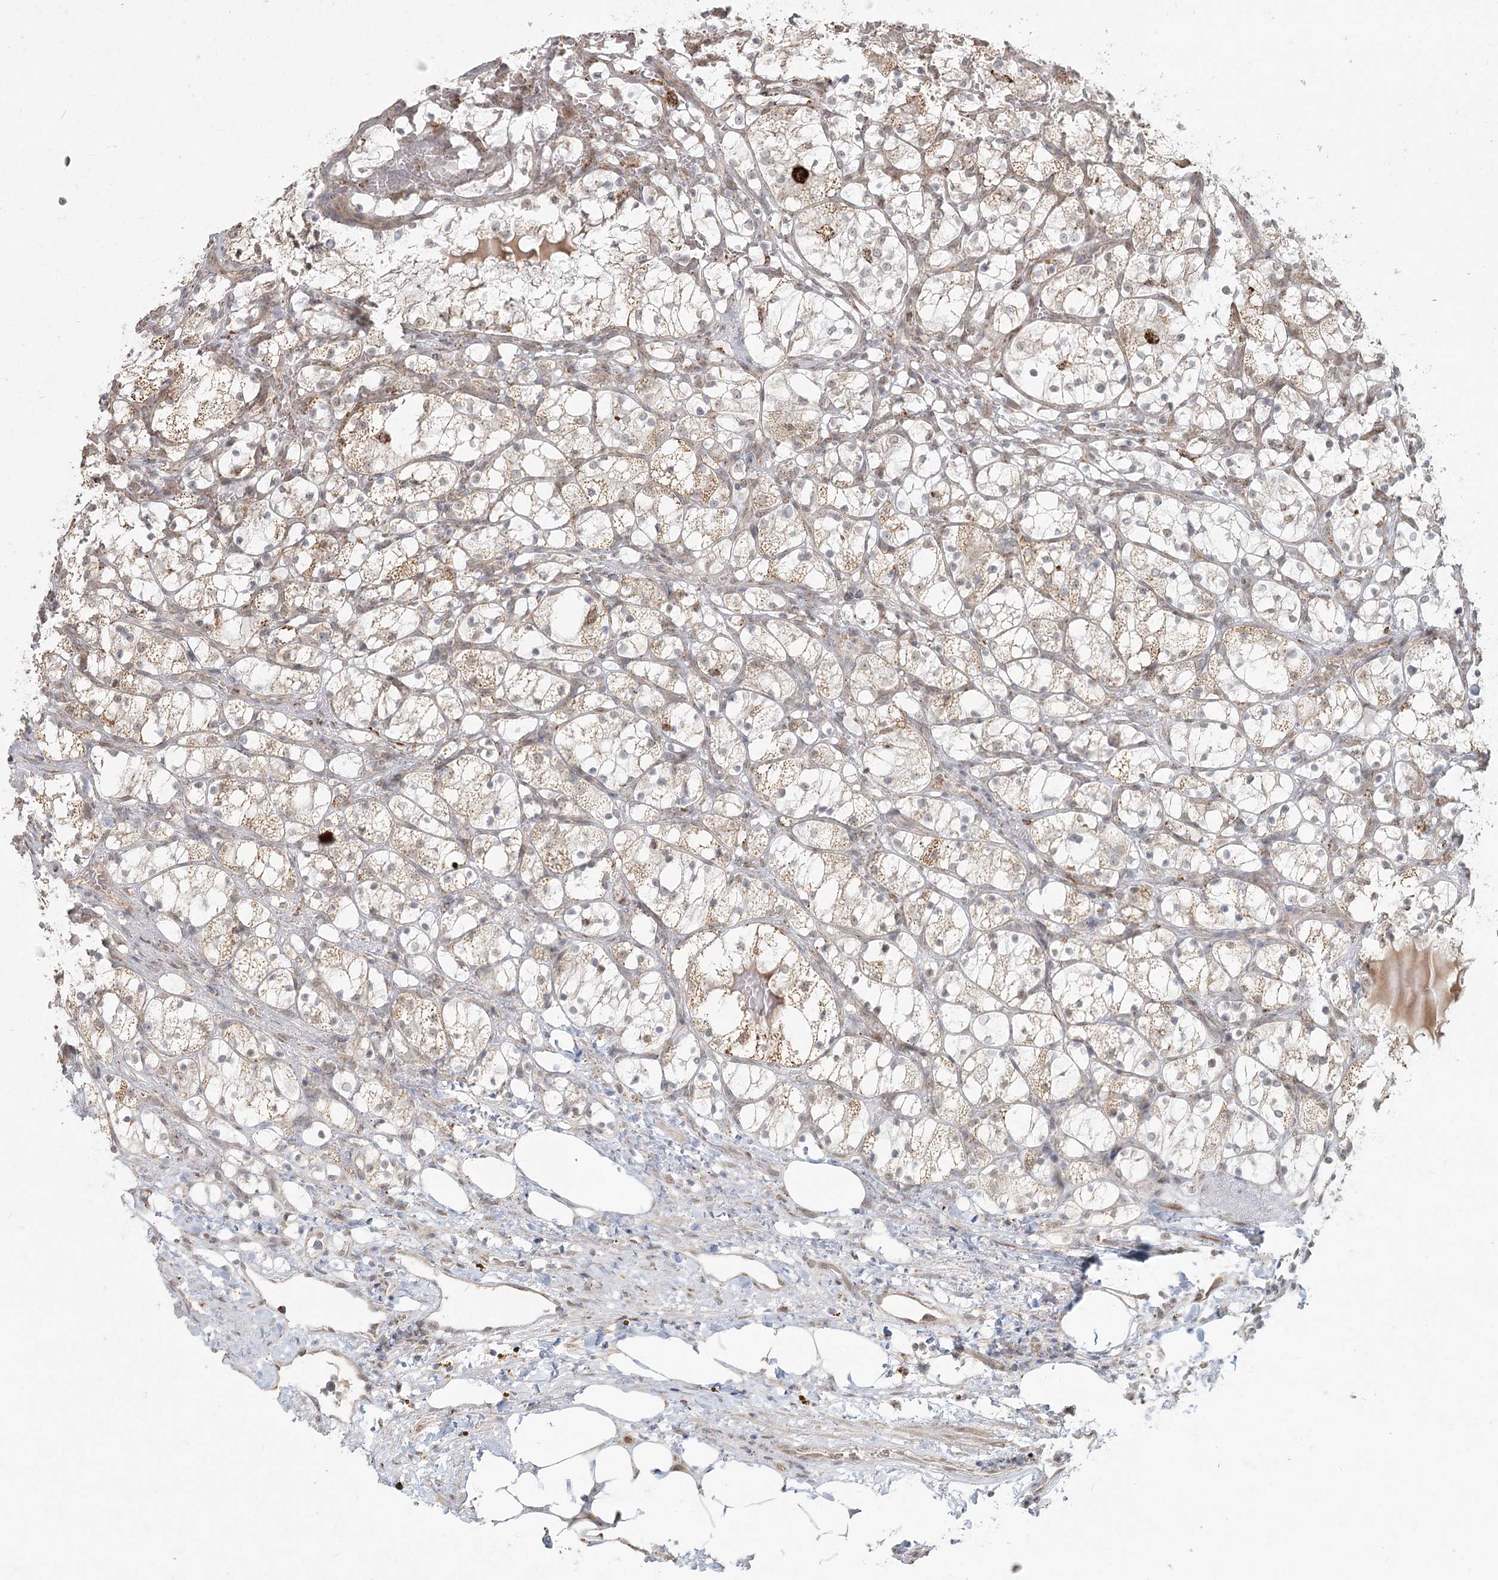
{"staining": {"intensity": "weak", "quantity": ">75%", "location": "cytoplasmic/membranous,nuclear"}, "tissue": "renal cancer", "cell_type": "Tumor cells", "image_type": "cancer", "snomed": [{"axis": "morphology", "description": "Adenocarcinoma, NOS"}, {"axis": "topography", "description": "Kidney"}], "caption": "A photomicrograph showing weak cytoplasmic/membranous and nuclear positivity in about >75% of tumor cells in renal cancer (adenocarcinoma), as visualized by brown immunohistochemical staining.", "gene": "LACTB", "patient": {"sex": "female", "age": 69}}